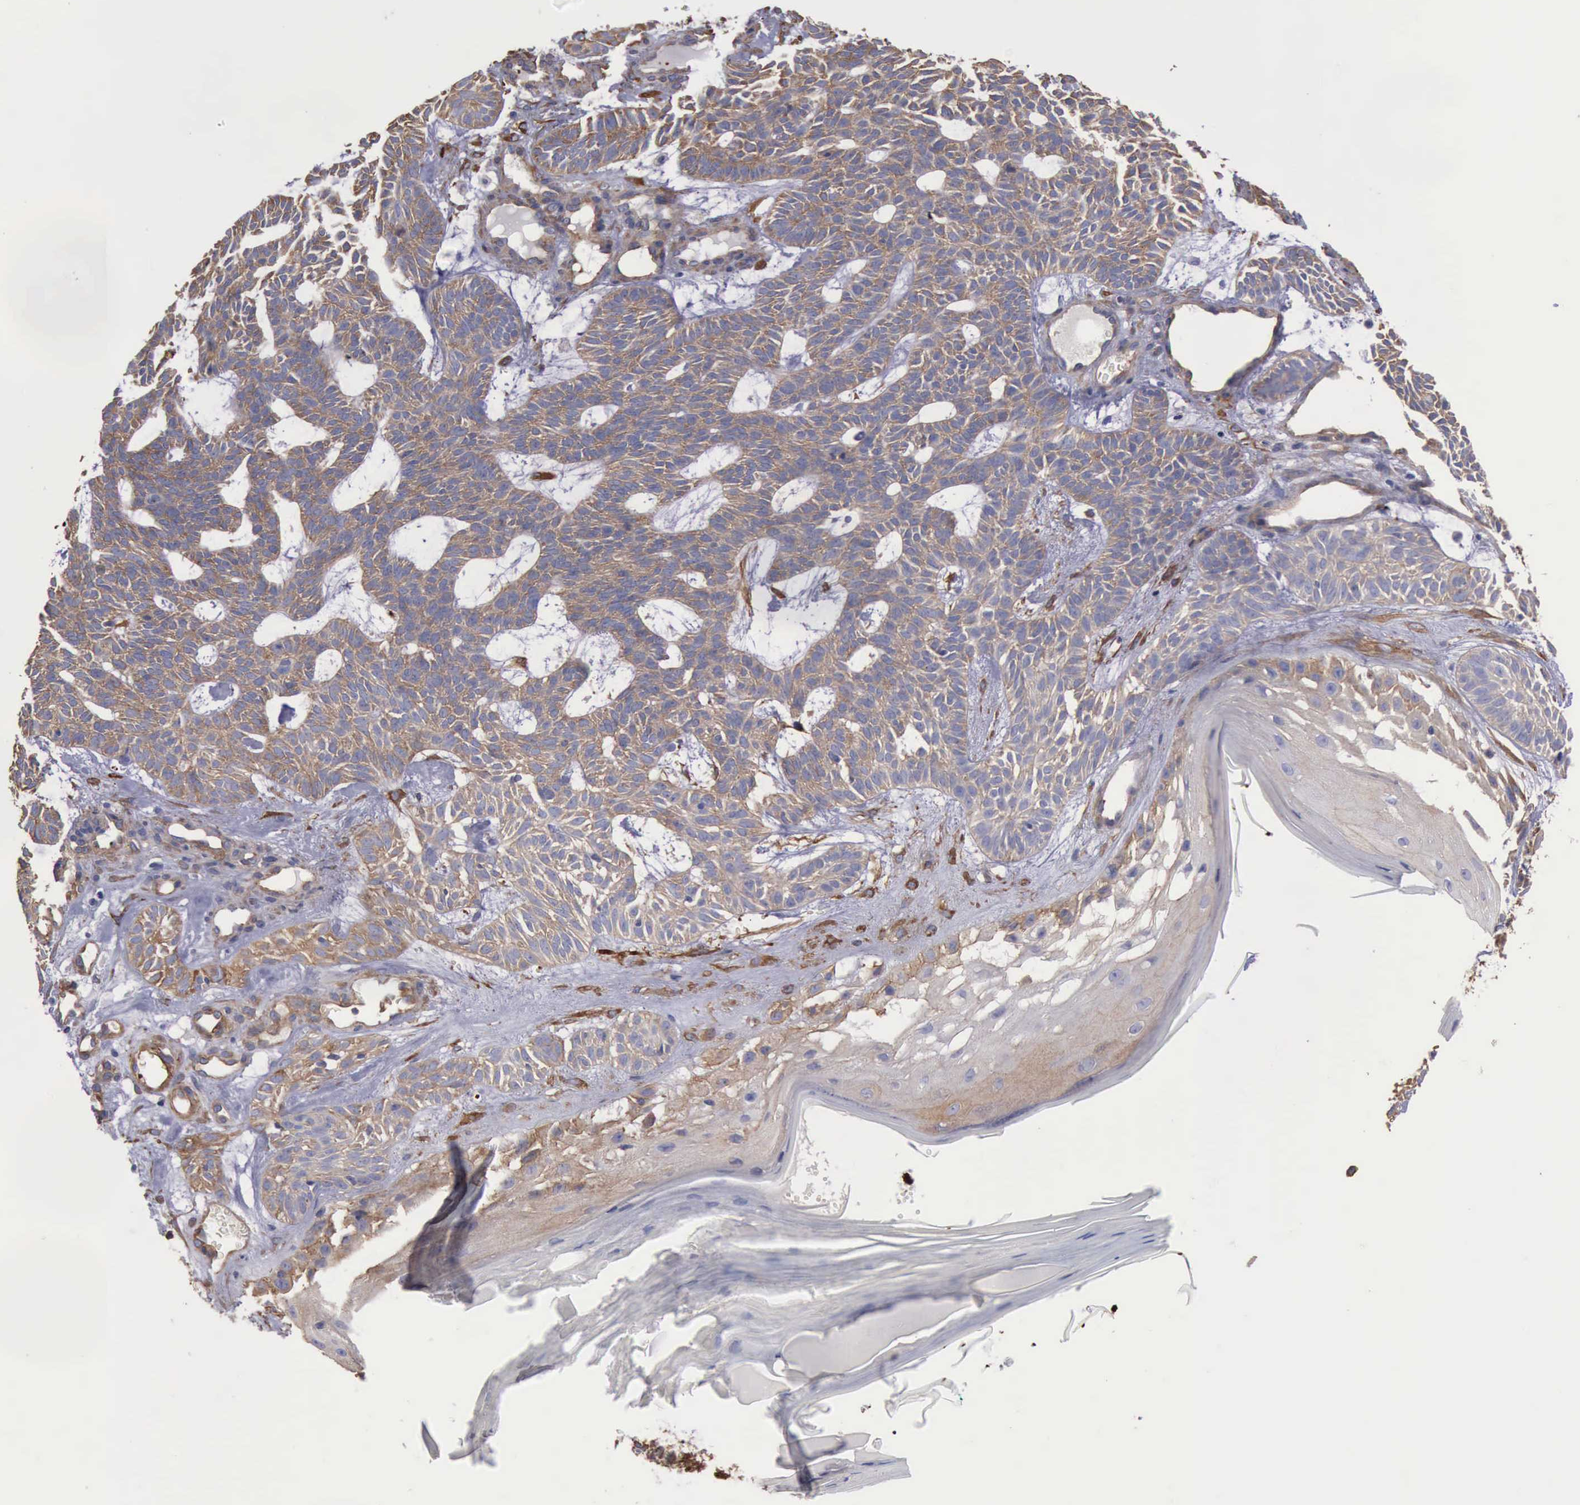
{"staining": {"intensity": "moderate", "quantity": ">75%", "location": "cytoplasmic/membranous"}, "tissue": "skin cancer", "cell_type": "Tumor cells", "image_type": "cancer", "snomed": [{"axis": "morphology", "description": "Basal cell carcinoma"}, {"axis": "topography", "description": "Skin"}], "caption": "Human skin cancer stained with a brown dye reveals moderate cytoplasmic/membranous positive staining in approximately >75% of tumor cells.", "gene": "FLNA", "patient": {"sex": "male", "age": 75}}